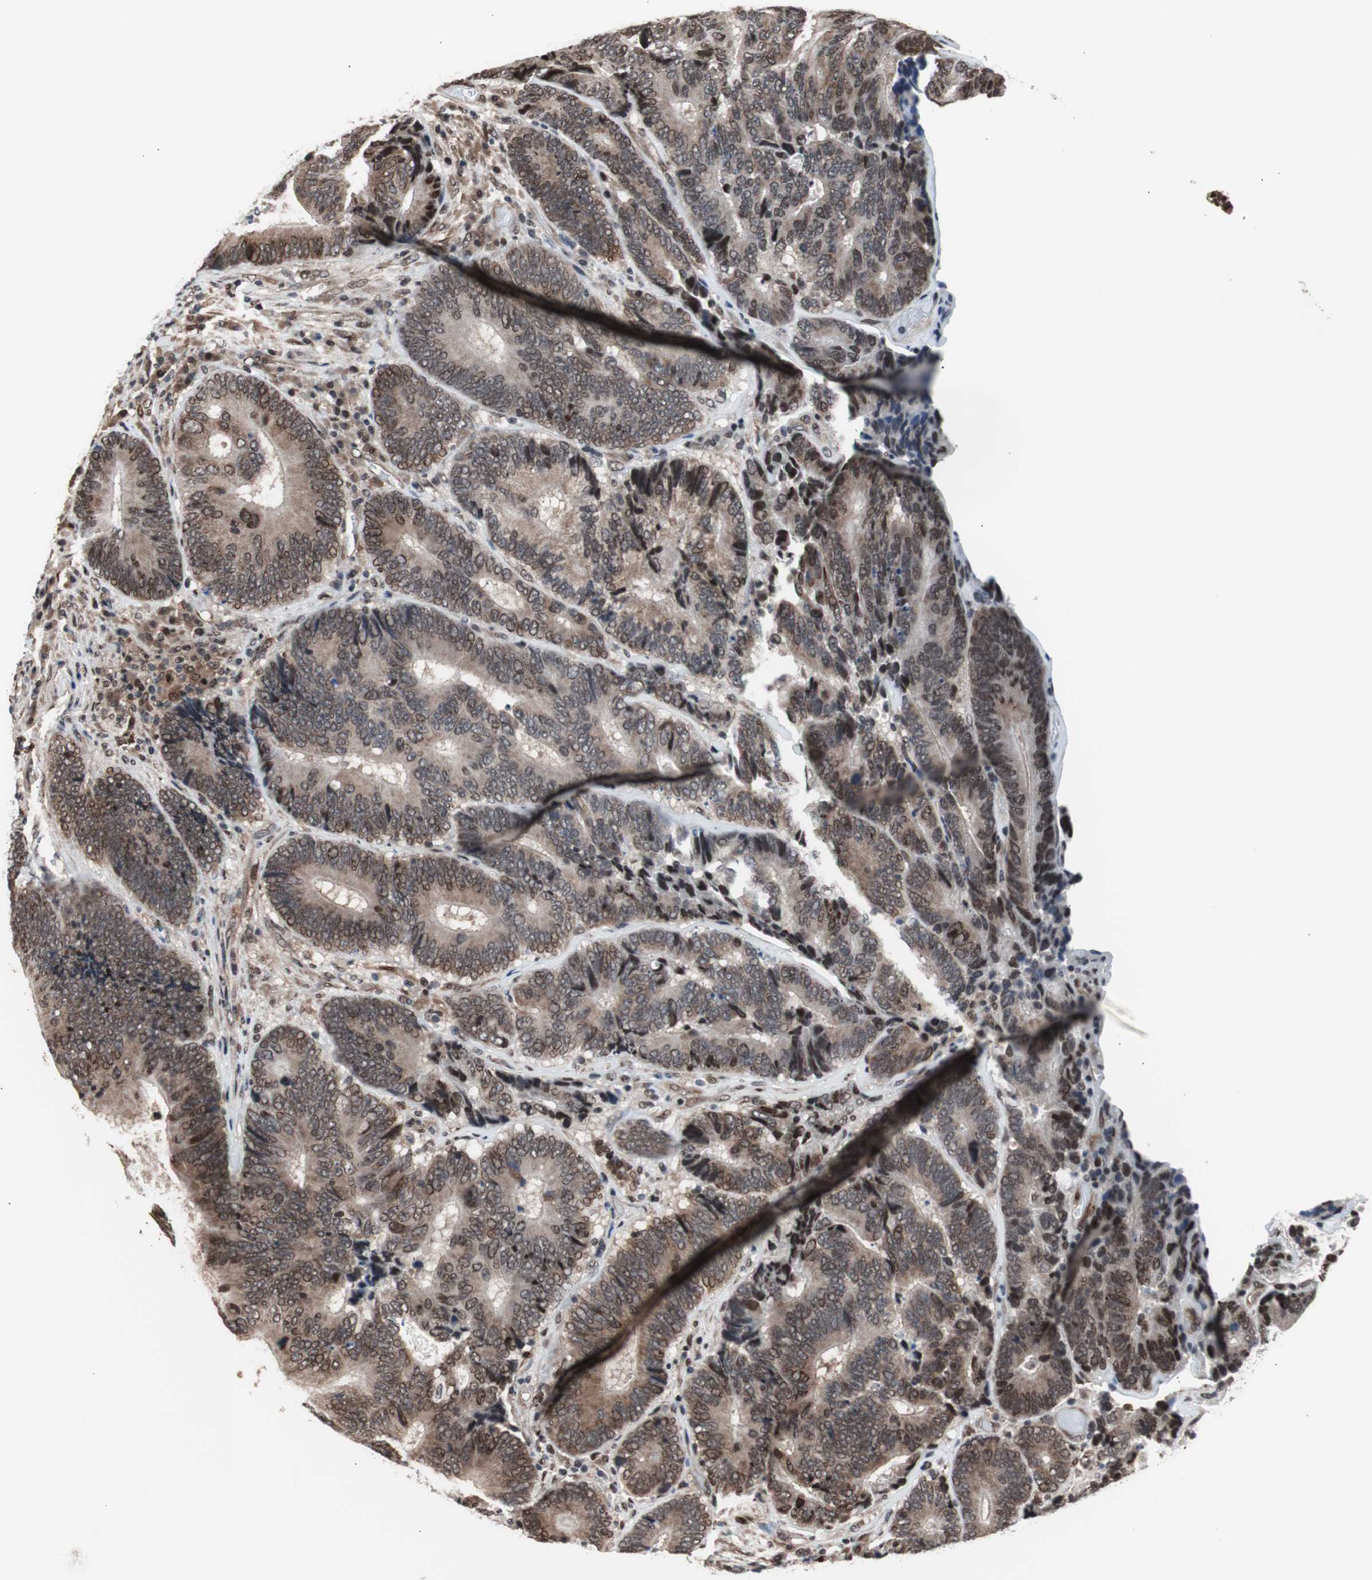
{"staining": {"intensity": "moderate", "quantity": ">75%", "location": "cytoplasmic/membranous,nuclear"}, "tissue": "colorectal cancer", "cell_type": "Tumor cells", "image_type": "cancer", "snomed": [{"axis": "morphology", "description": "Adenocarcinoma, NOS"}, {"axis": "topography", "description": "Colon"}], "caption": "High-power microscopy captured an immunohistochemistry (IHC) micrograph of colorectal cancer (adenocarcinoma), revealing moderate cytoplasmic/membranous and nuclear positivity in about >75% of tumor cells.", "gene": "POGZ", "patient": {"sex": "female", "age": 78}}